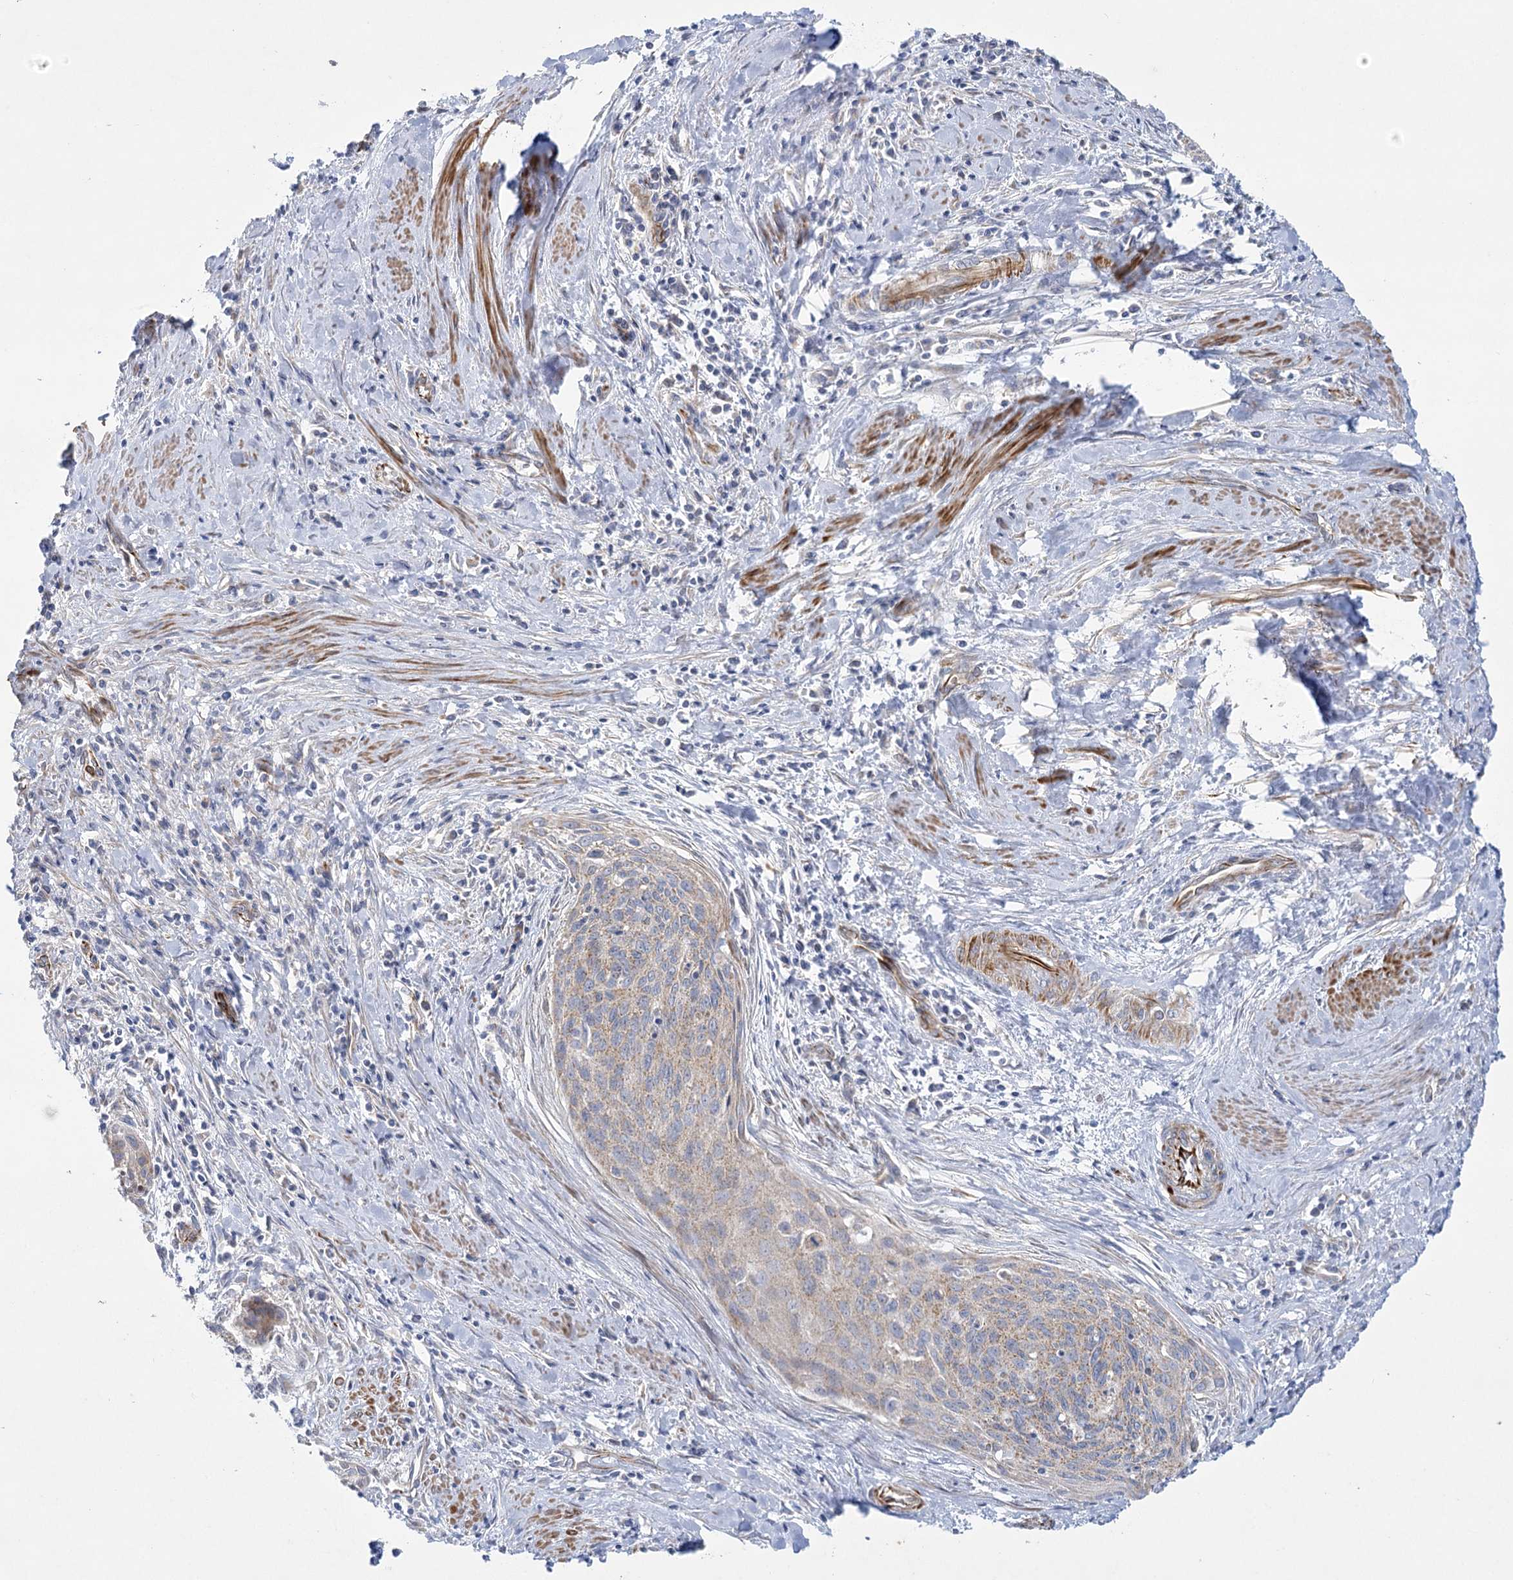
{"staining": {"intensity": "weak", "quantity": "<25%", "location": "cytoplasmic/membranous"}, "tissue": "cervical cancer", "cell_type": "Tumor cells", "image_type": "cancer", "snomed": [{"axis": "morphology", "description": "Squamous cell carcinoma, NOS"}, {"axis": "topography", "description": "Cervix"}], "caption": "A histopathology image of human cervical squamous cell carcinoma is negative for staining in tumor cells.", "gene": "DHTKD1", "patient": {"sex": "female", "age": 55}}